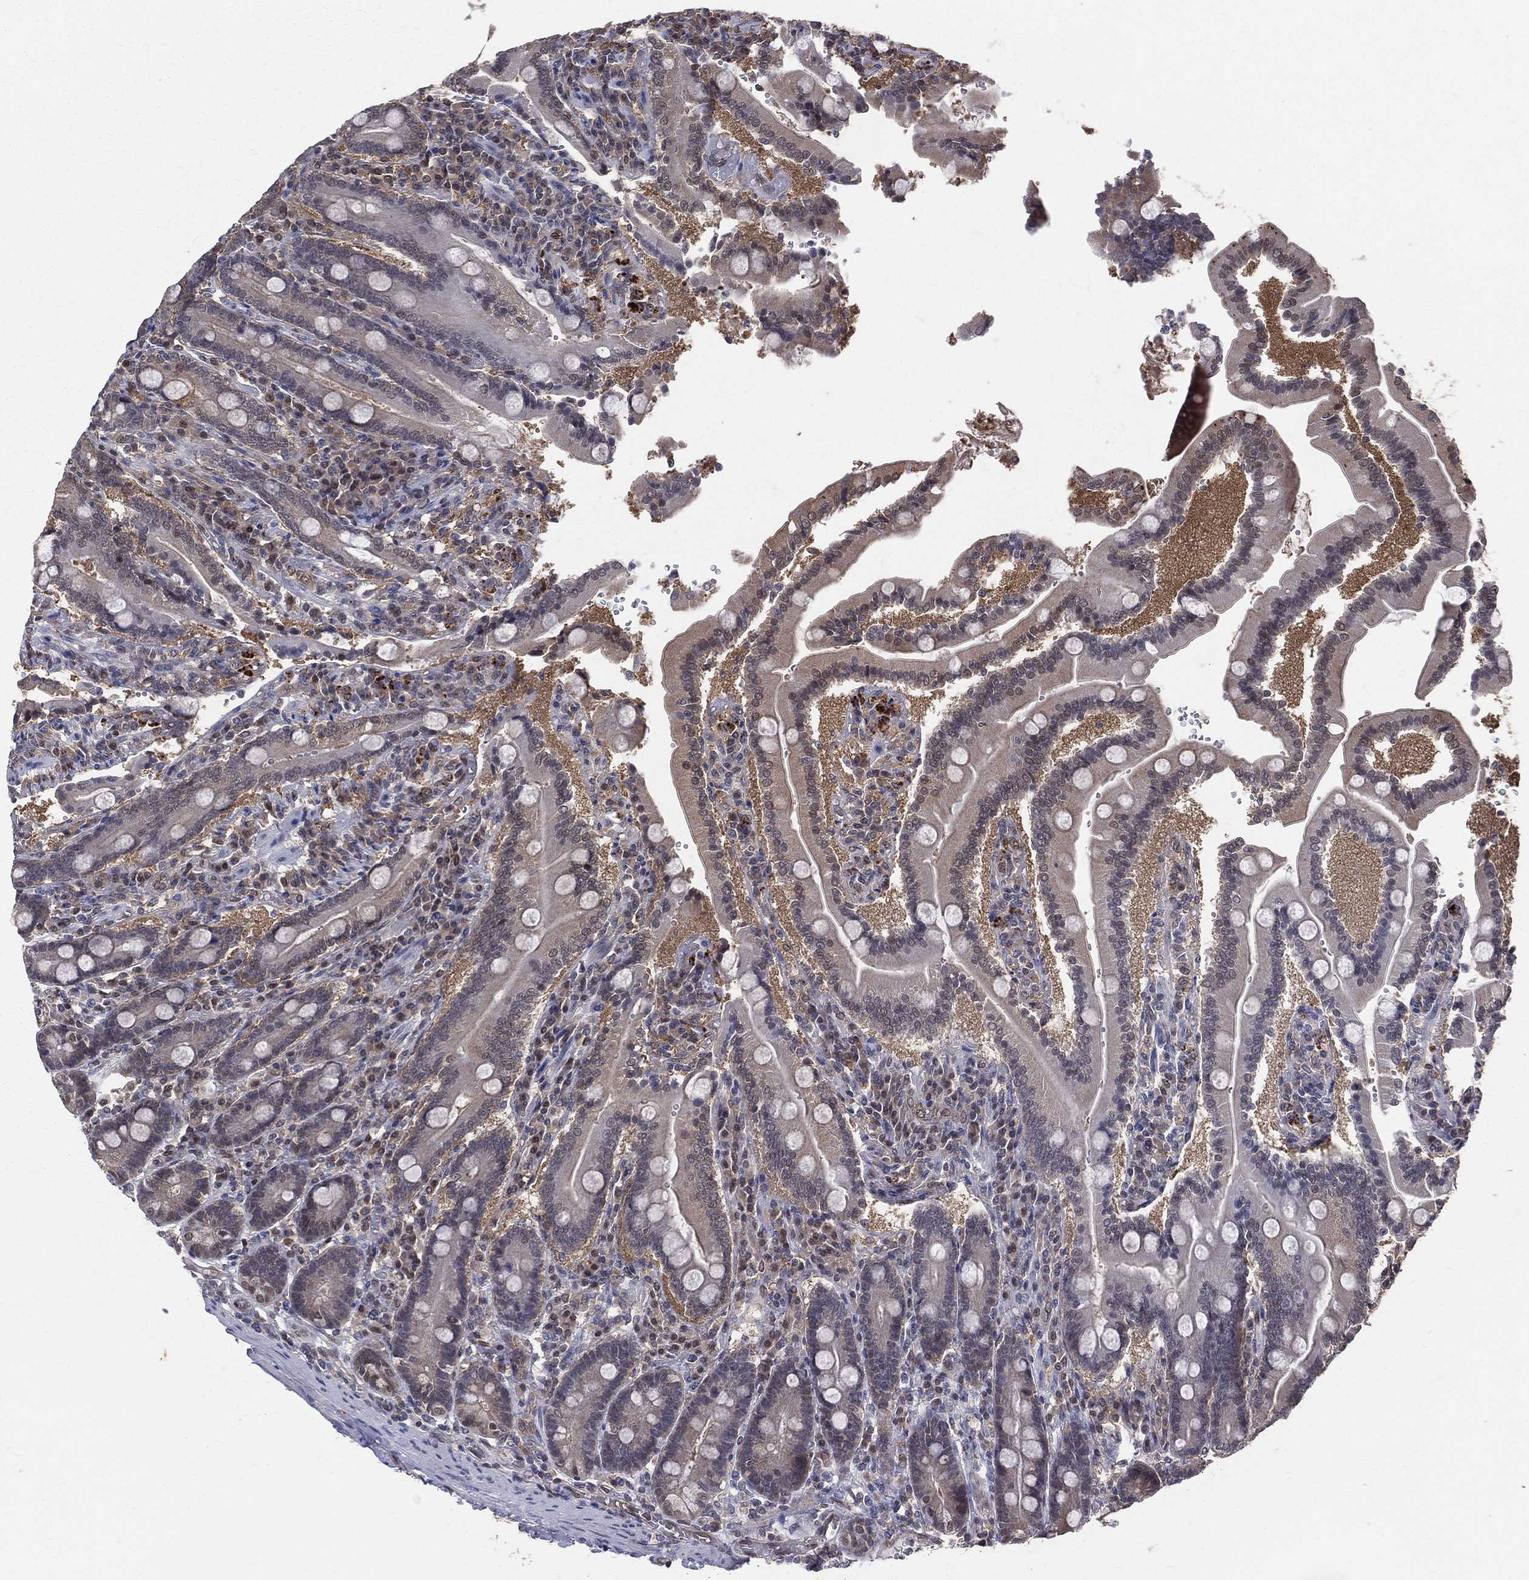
{"staining": {"intensity": "weak", "quantity": "<25%", "location": "cytoplasmic/membranous"}, "tissue": "duodenum", "cell_type": "Glandular cells", "image_type": "normal", "snomed": [{"axis": "morphology", "description": "Normal tissue, NOS"}, {"axis": "topography", "description": "Duodenum"}], "caption": "A photomicrograph of human duodenum is negative for staining in glandular cells. (DAB (3,3'-diaminobenzidine) immunohistochemistry, high magnification).", "gene": "GMPR2", "patient": {"sex": "female", "age": 62}}